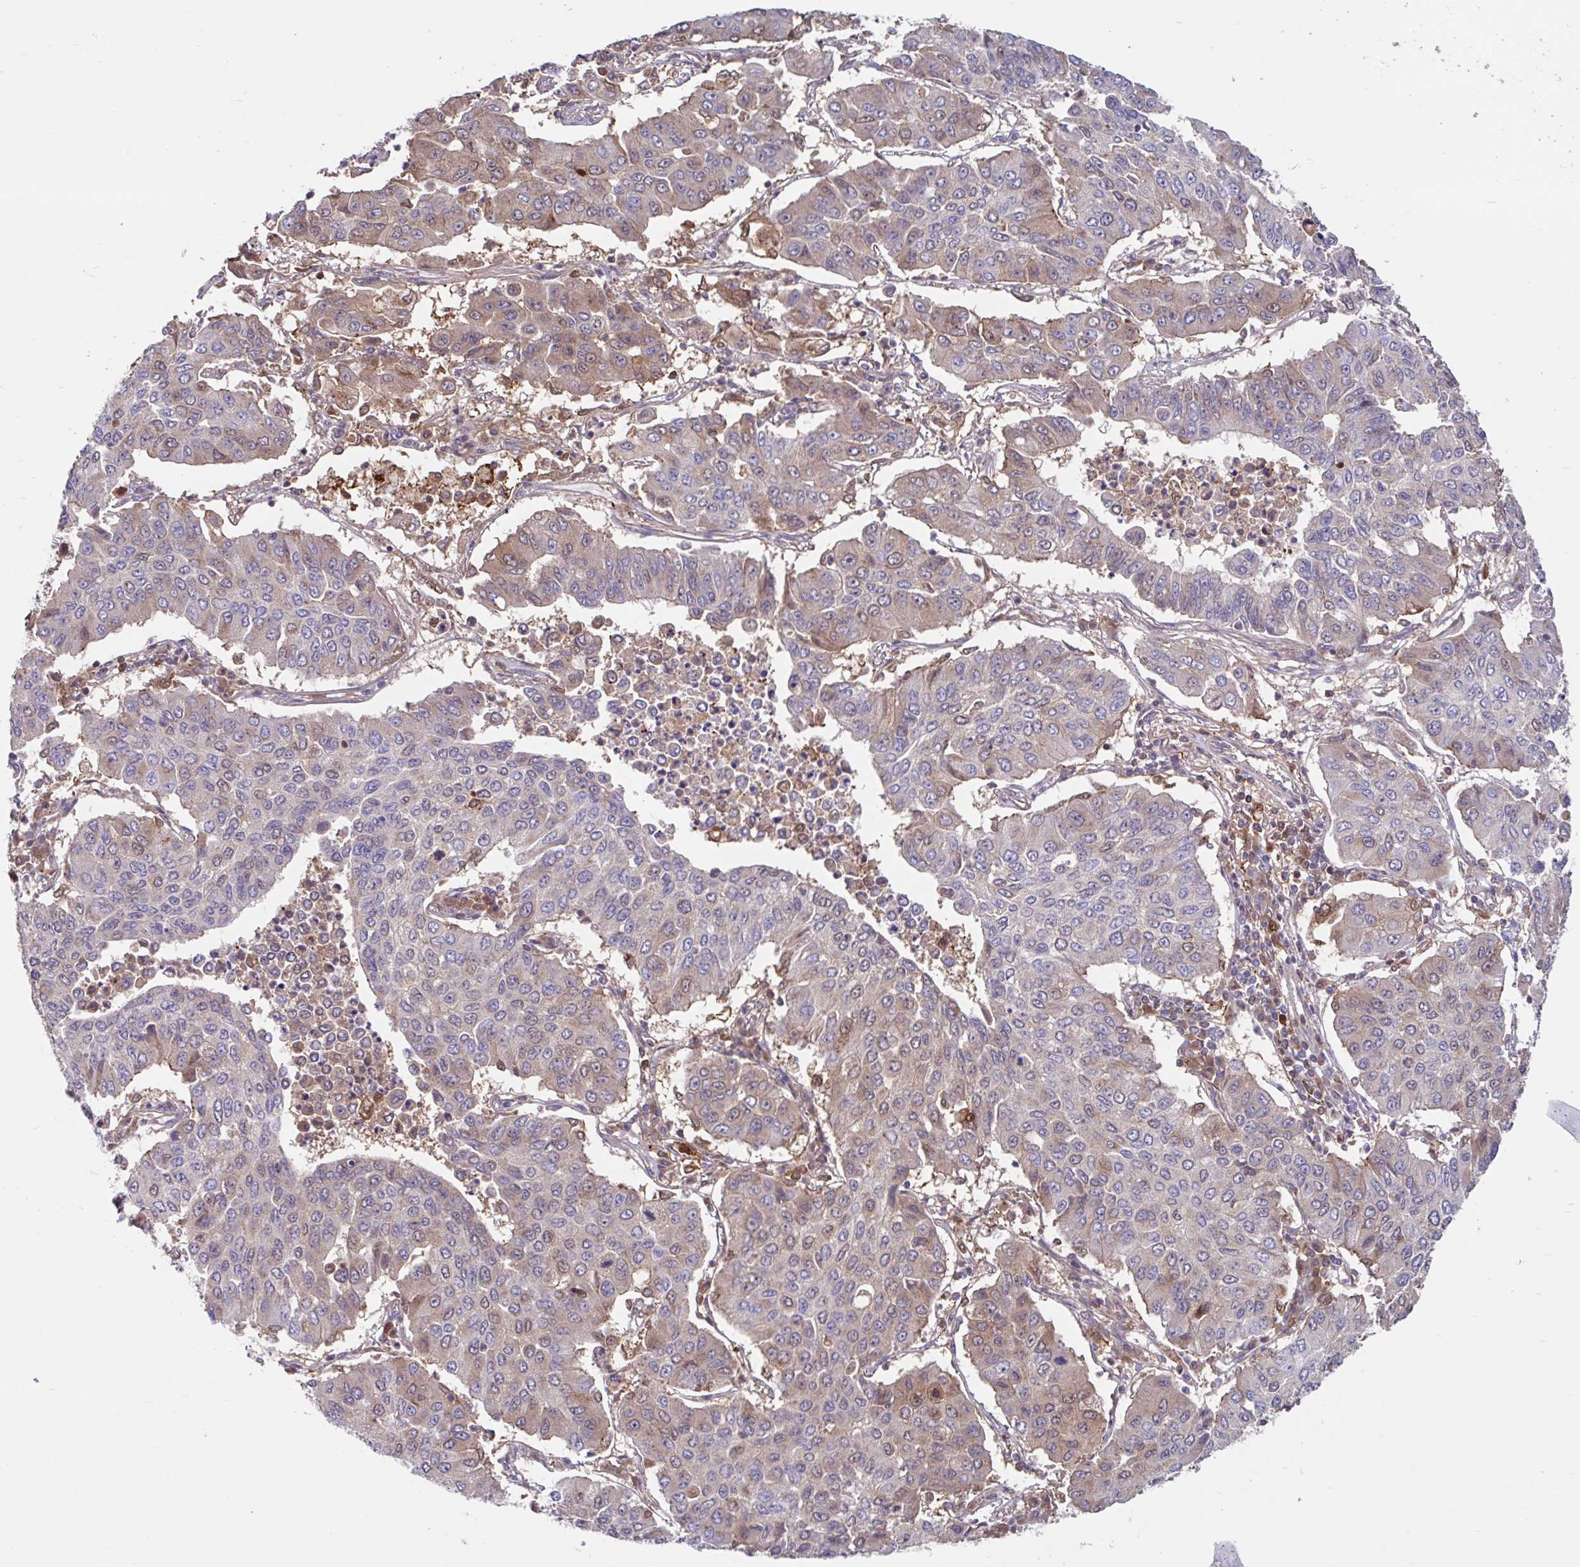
{"staining": {"intensity": "negative", "quantity": "none", "location": "none"}, "tissue": "lung cancer", "cell_type": "Tumor cells", "image_type": "cancer", "snomed": [{"axis": "morphology", "description": "Squamous cell carcinoma, NOS"}, {"axis": "topography", "description": "Lung"}], "caption": "Immunohistochemical staining of lung cancer demonstrates no significant staining in tumor cells.", "gene": "BLVRA", "patient": {"sex": "male", "age": 74}}